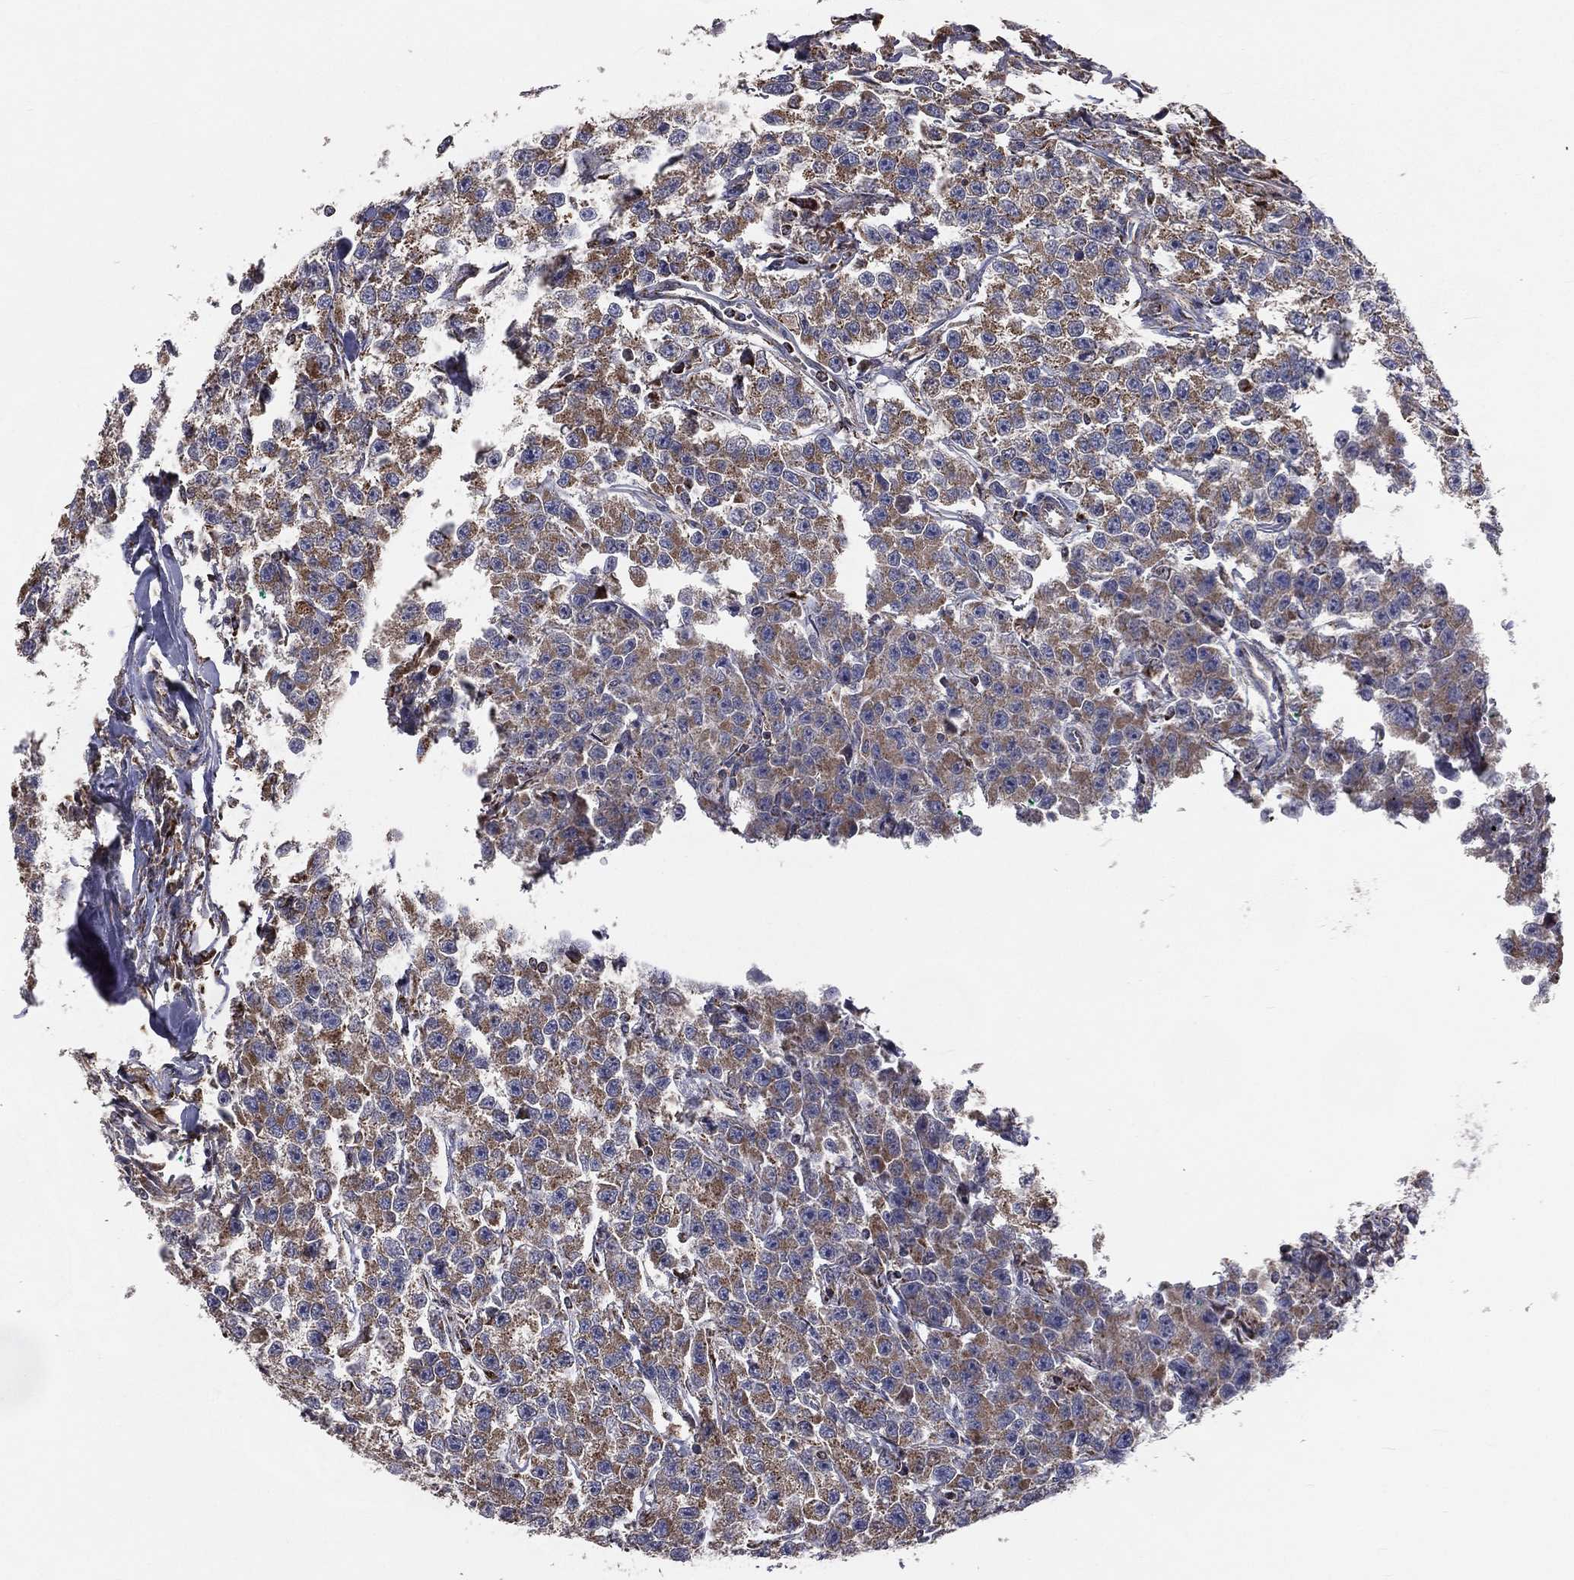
{"staining": {"intensity": "moderate", "quantity": "25%-75%", "location": "cytoplasmic/membranous"}, "tissue": "testis cancer", "cell_type": "Tumor cells", "image_type": "cancer", "snomed": [{"axis": "morphology", "description": "Seminoma, NOS"}, {"axis": "topography", "description": "Testis"}], "caption": "Immunohistochemistry image of human testis seminoma stained for a protein (brown), which shows medium levels of moderate cytoplasmic/membranous positivity in approximately 25%-75% of tumor cells.", "gene": "GPD1", "patient": {"sex": "male", "age": 59}}